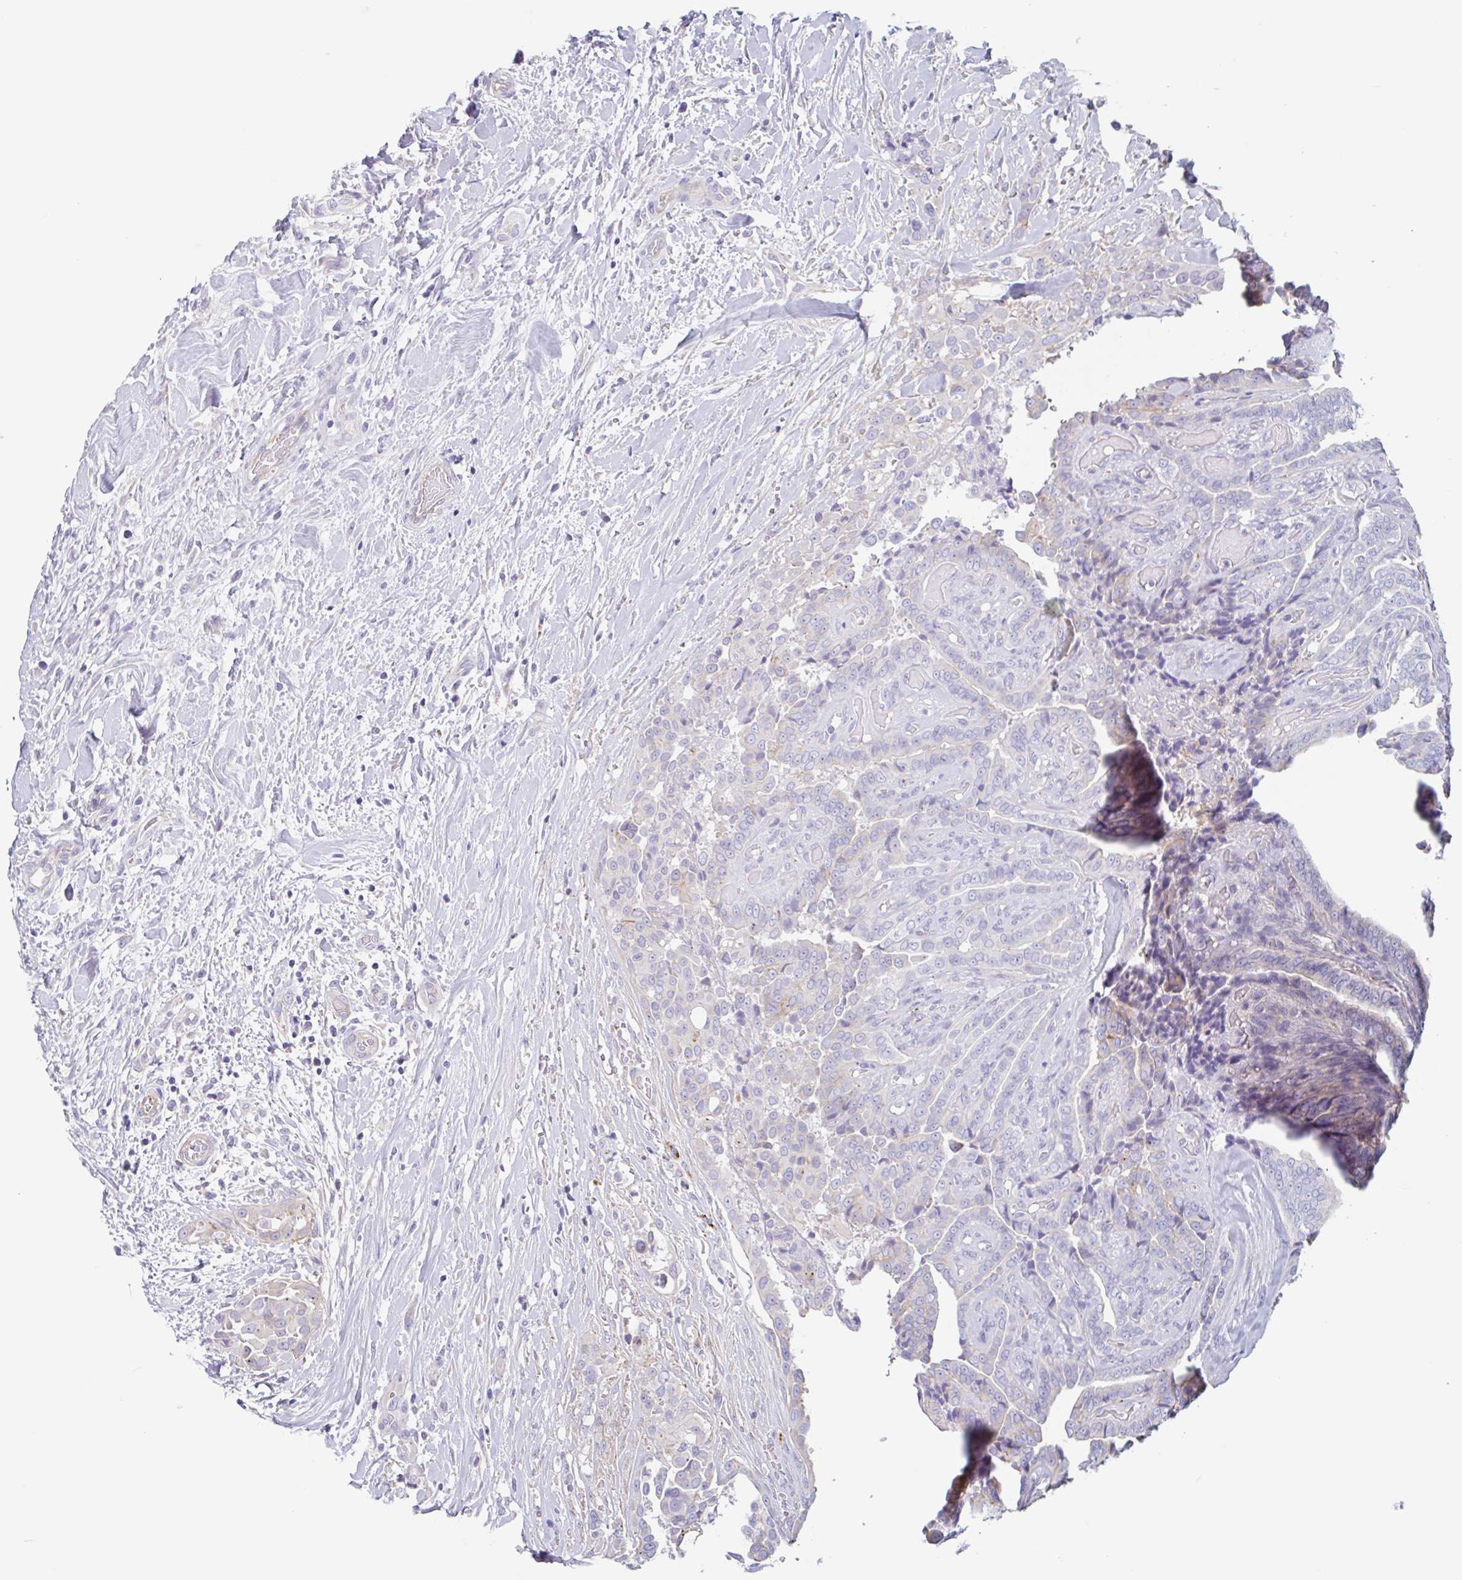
{"staining": {"intensity": "negative", "quantity": "none", "location": "none"}, "tissue": "thyroid cancer", "cell_type": "Tumor cells", "image_type": "cancer", "snomed": [{"axis": "morphology", "description": "Papillary adenocarcinoma, NOS"}, {"axis": "topography", "description": "Thyroid gland"}], "caption": "Immunohistochemistry of papillary adenocarcinoma (thyroid) demonstrates no expression in tumor cells.", "gene": "LENG9", "patient": {"sex": "male", "age": 61}}